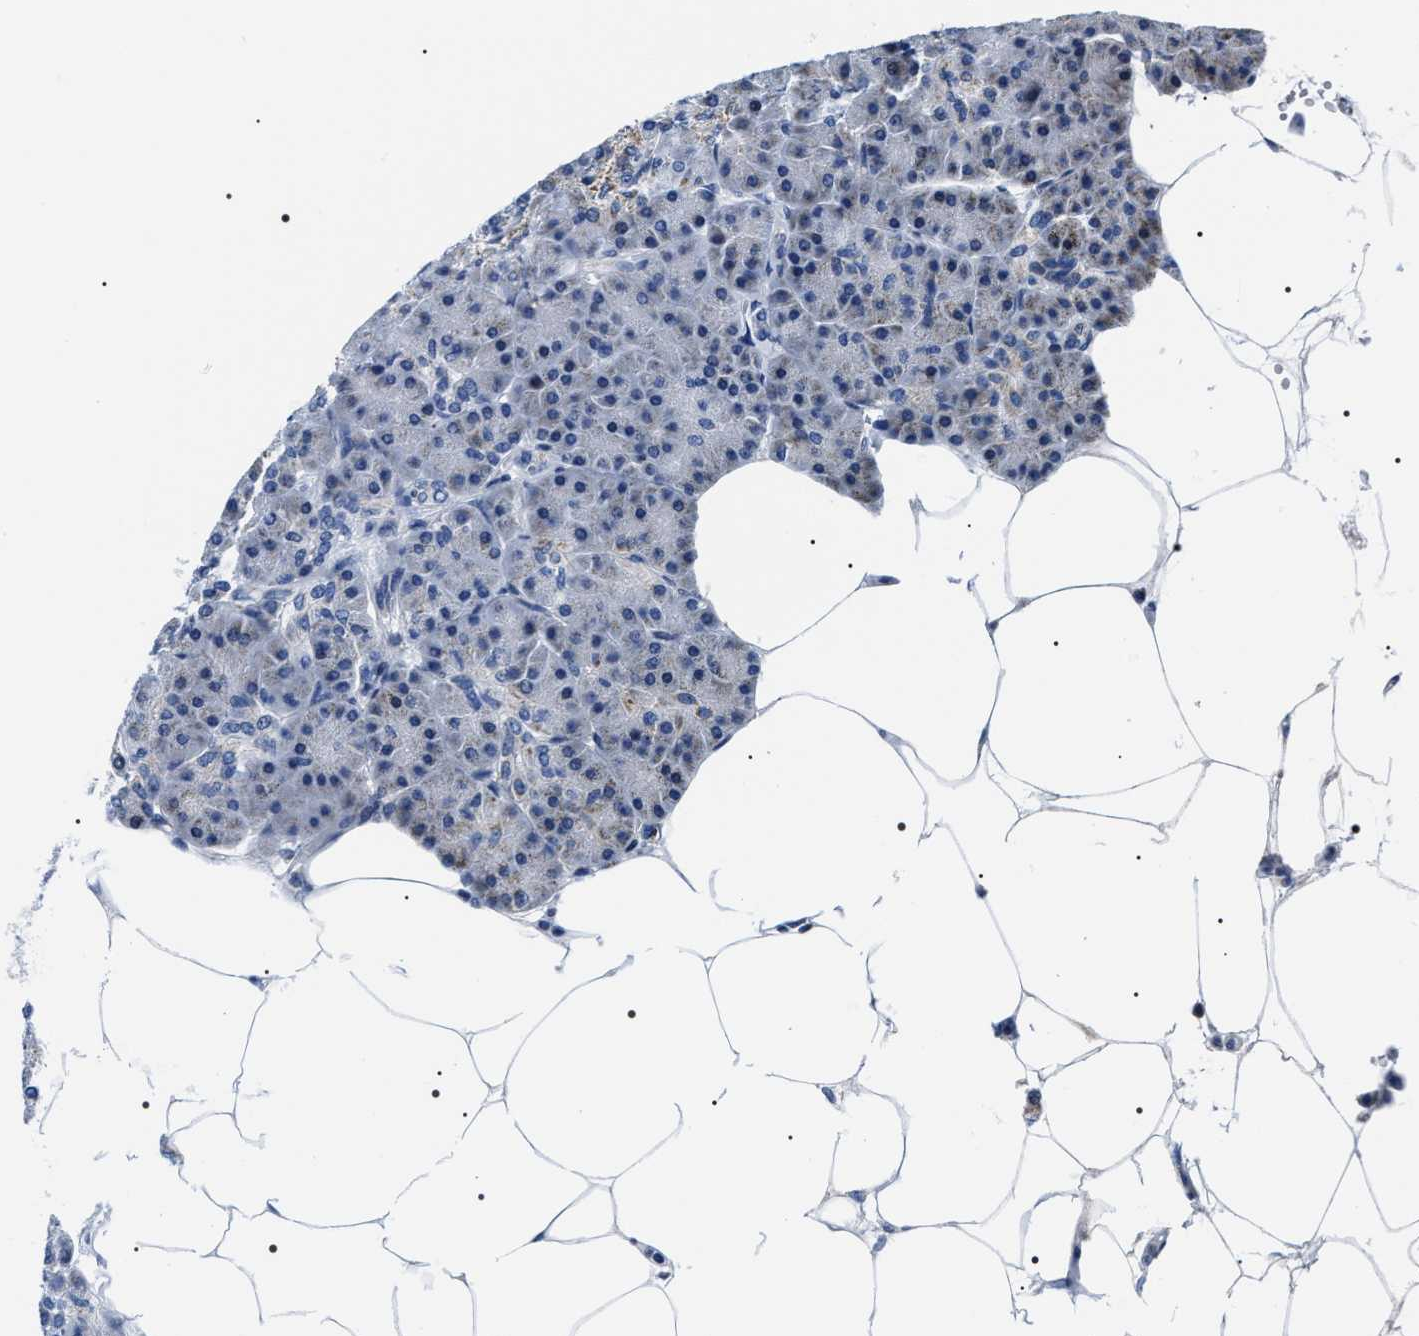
{"staining": {"intensity": "moderate", "quantity": "<25%", "location": "cytoplasmic/membranous"}, "tissue": "pancreas", "cell_type": "Exocrine glandular cells", "image_type": "normal", "snomed": [{"axis": "morphology", "description": "Normal tissue, NOS"}, {"axis": "topography", "description": "Pancreas"}], "caption": "The micrograph exhibits a brown stain indicating the presence of a protein in the cytoplasmic/membranous of exocrine glandular cells in pancreas. (IHC, brightfield microscopy, high magnification).", "gene": "NTMT1", "patient": {"sex": "female", "age": 70}}